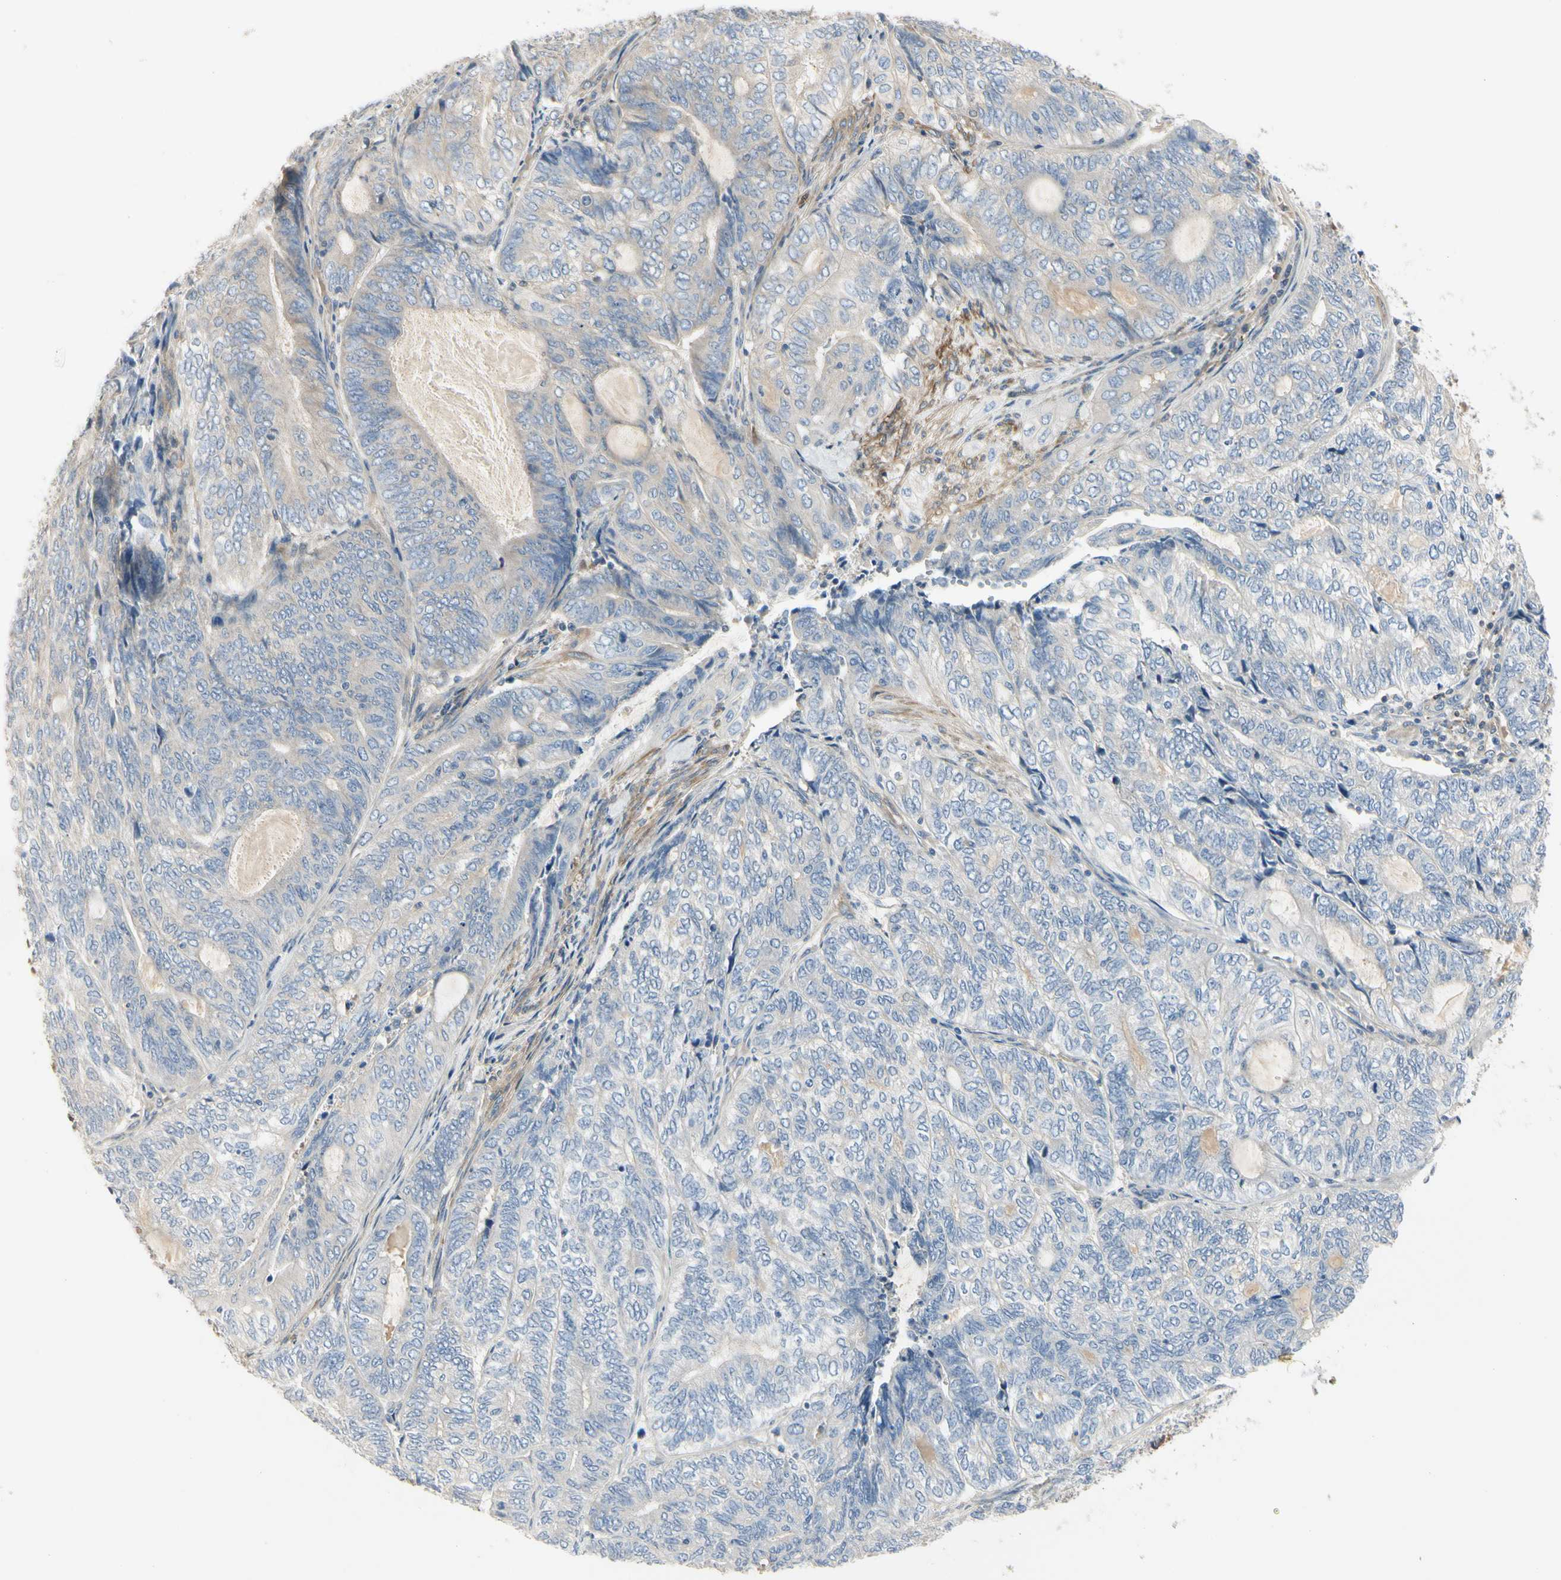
{"staining": {"intensity": "weak", "quantity": "<25%", "location": "cytoplasmic/membranous"}, "tissue": "endometrial cancer", "cell_type": "Tumor cells", "image_type": "cancer", "snomed": [{"axis": "morphology", "description": "Adenocarcinoma, NOS"}, {"axis": "topography", "description": "Uterus"}, {"axis": "topography", "description": "Endometrium"}], "caption": "Immunohistochemistry (IHC) photomicrograph of neoplastic tissue: human endometrial cancer stained with DAB (3,3'-diaminobenzidine) reveals no significant protein expression in tumor cells.", "gene": "NFKB2", "patient": {"sex": "female", "age": 70}}